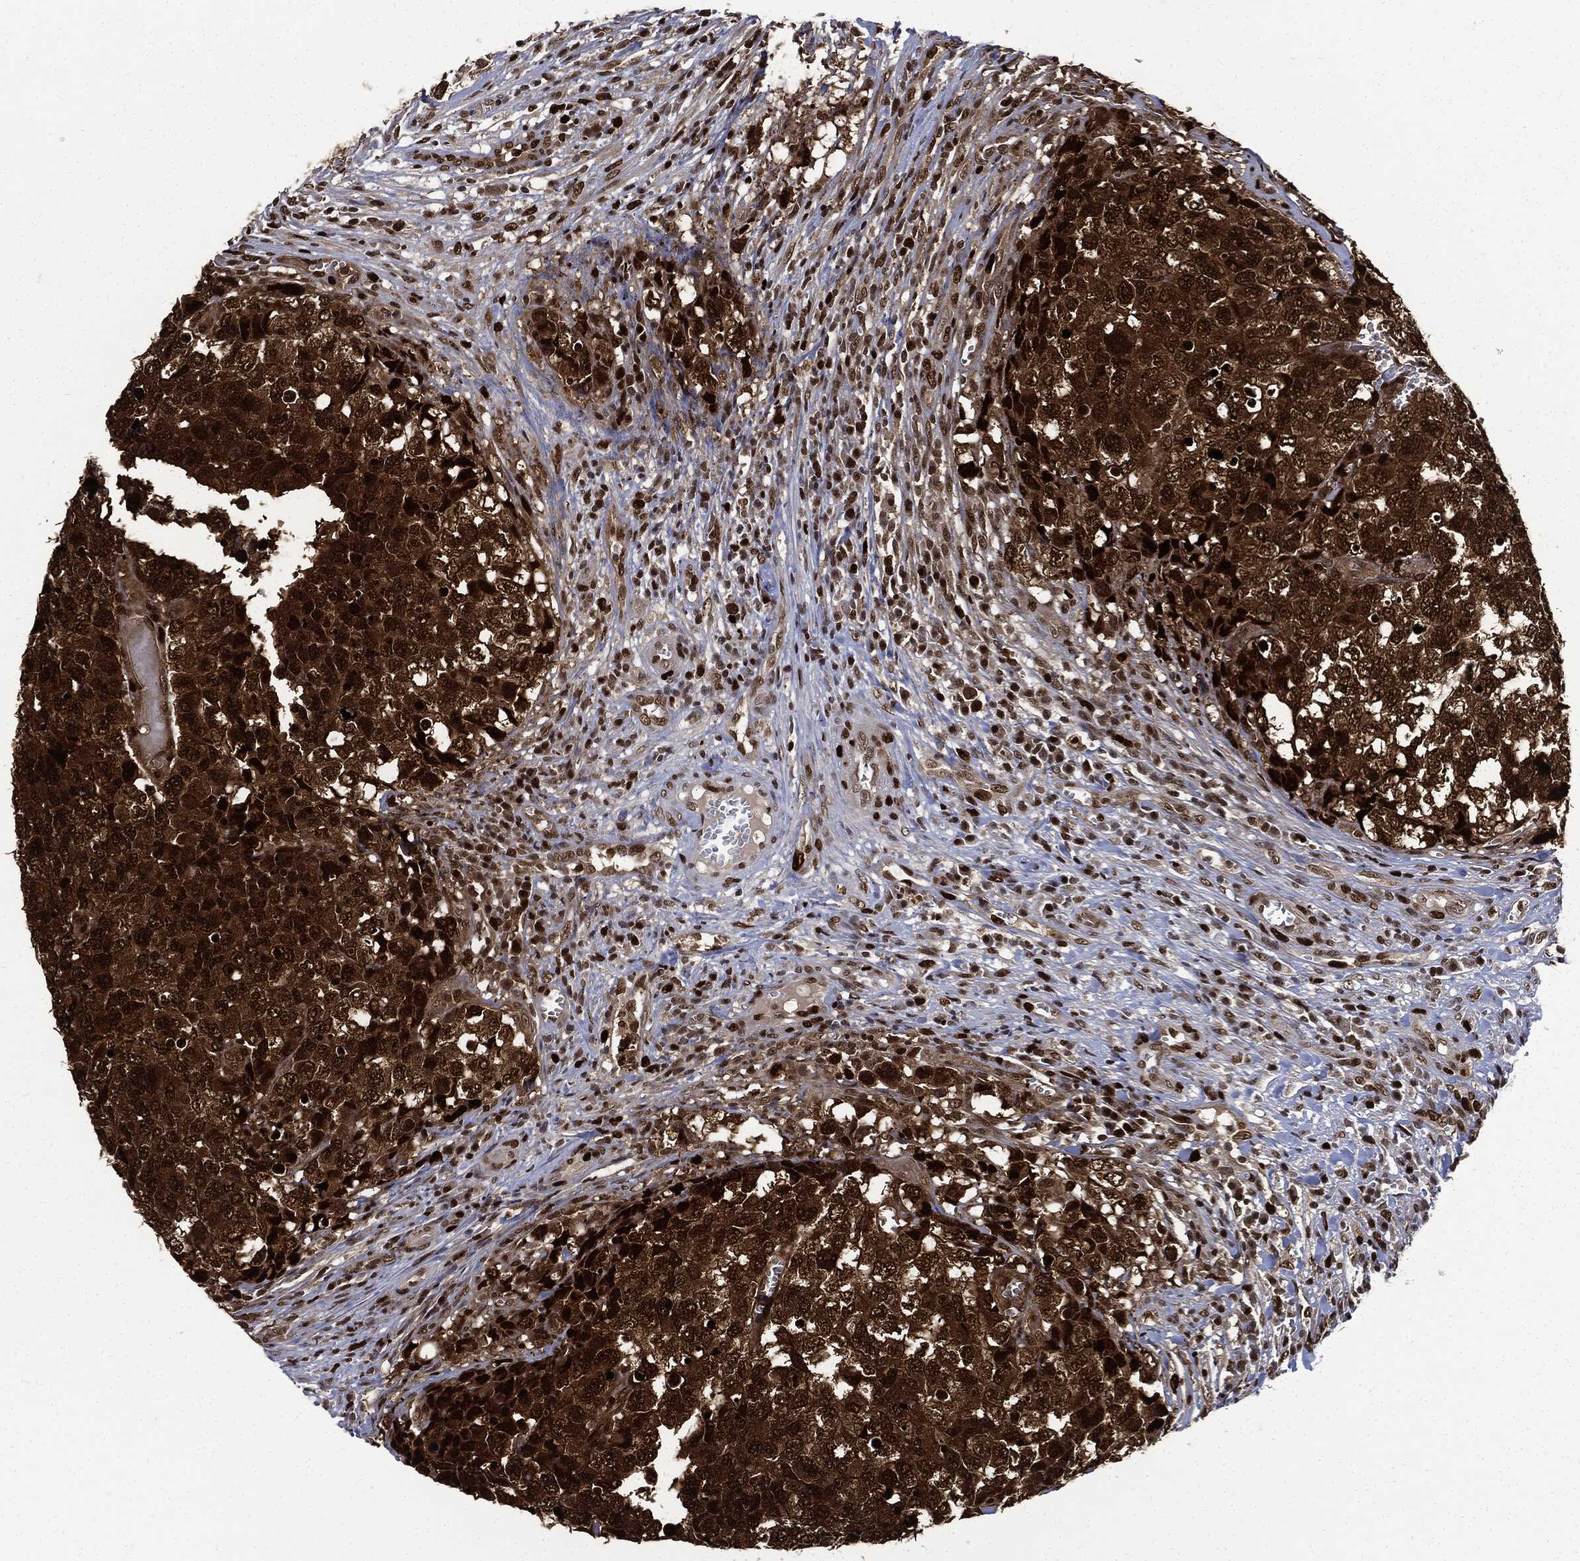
{"staining": {"intensity": "strong", "quantity": ">75%", "location": "cytoplasmic/membranous,nuclear"}, "tissue": "testis cancer", "cell_type": "Tumor cells", "image_type": "cancer", "snomed": [{"axis": "morphology", "description": "Carcinoma, Embryonal, NOS"}, {"axis": "topography", "description": "Testis"}], "caption": "Protein staining of testis embryonal carcinoma tissue shows strong cytoplasmic/membranous and nuclear positivity in about >75% of tumor cells. Ihc stains the protein of interest in brown and the nuclei are stained blue.", "gene": "PCNA", "patient": {"sex": "male", "age": 23}}